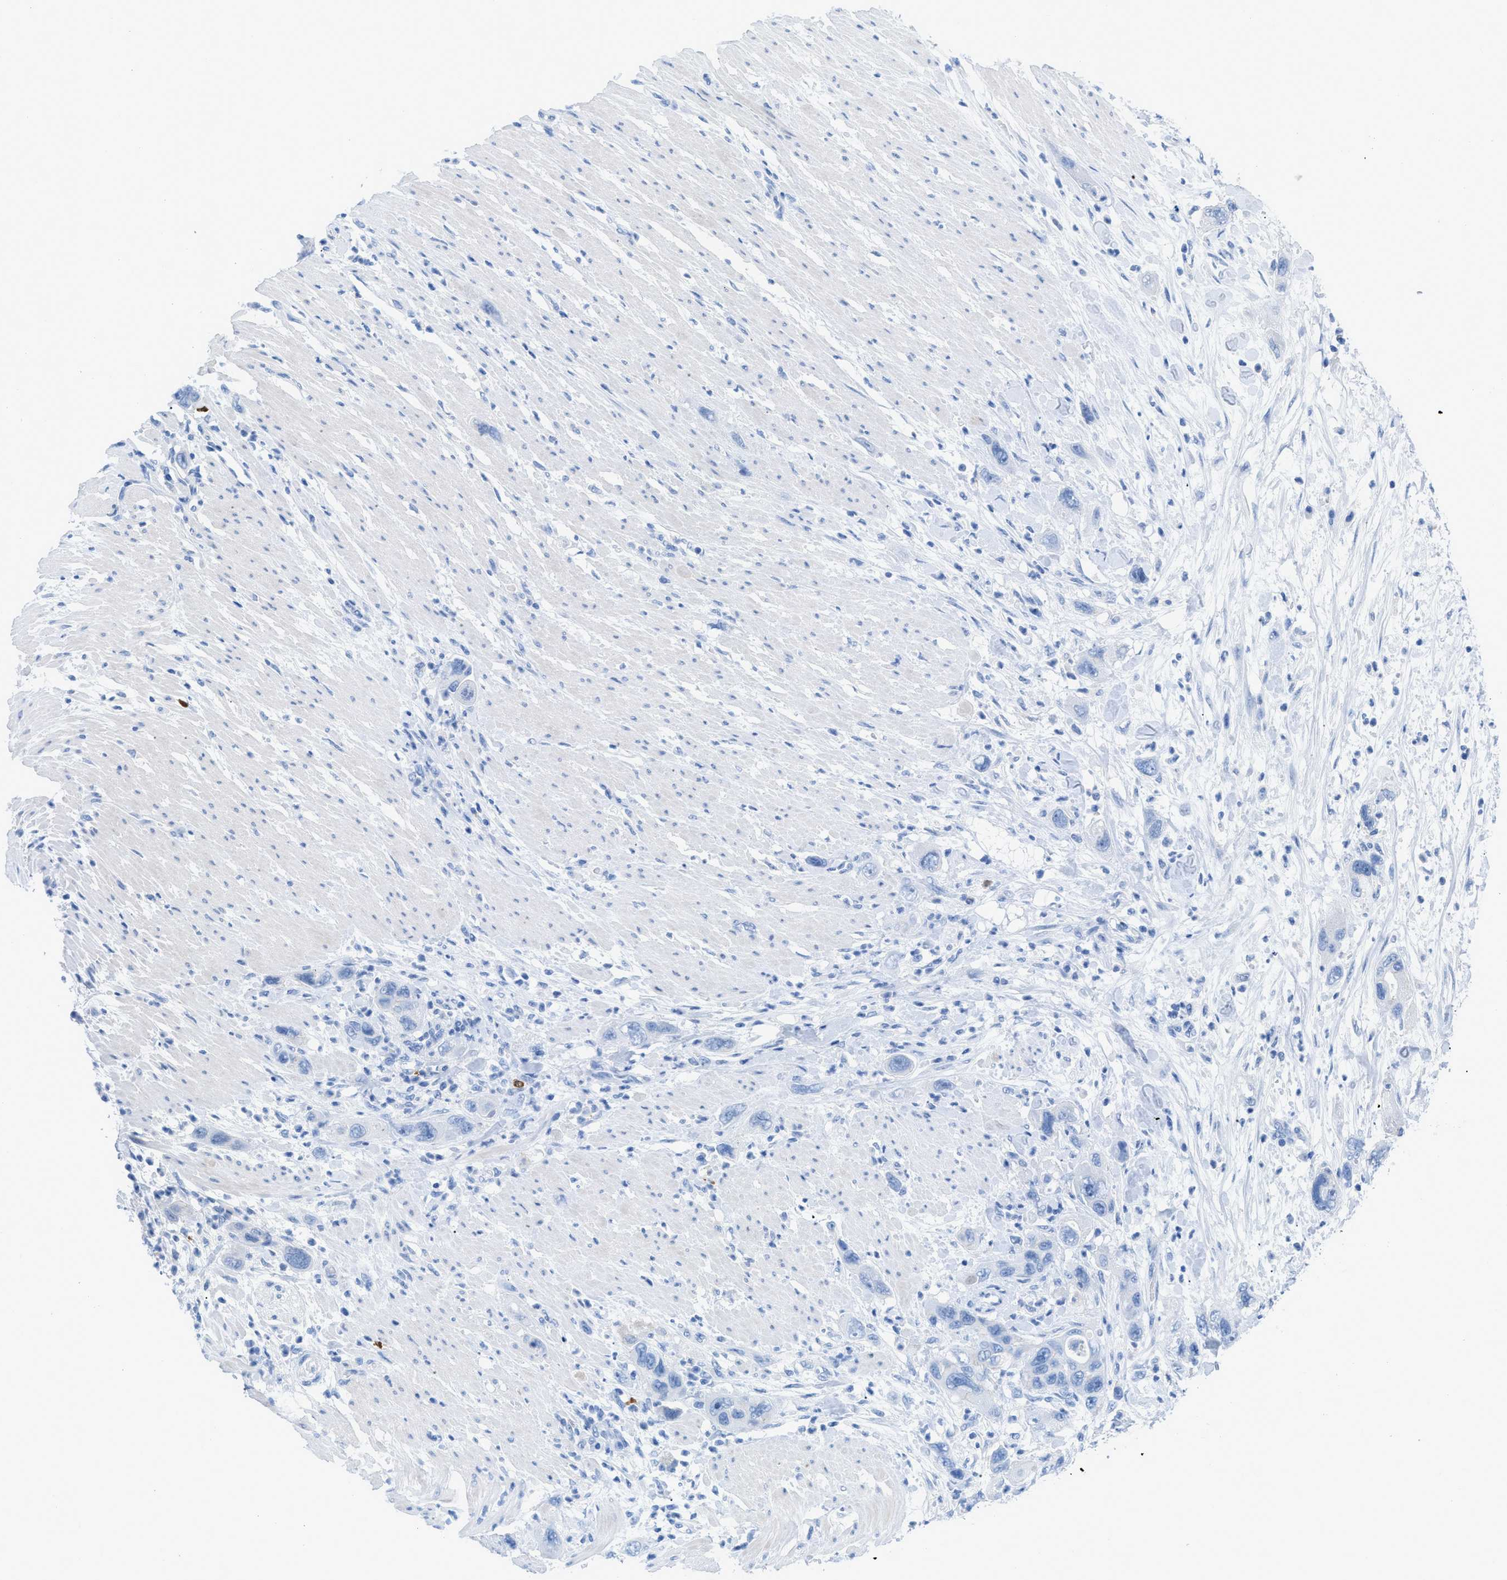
{"staining": {"intensity": "negative", "quantity": "none", "location": "none"}, "tissue": "pancreatic cancer", "cell_type": "Tumor cells", "image_type": "cancer", "snomed": [{"axis": "morphology", "description": "Normal tissue, NOS"}, {"axis": "morphology", "description": "Adenocarcinoma, NOS"}, {"axis": "topography", "description": "Pancreas"}], "caption": "Protein analysis of pancreatic cancer (adenocarcinoma) demonstrates no significant expression in tumor cells. (DAB immunohistochemistry visualized using brightfield microscopy, high magnification).", "gene": "TCL1A", "patient": {"sex": "female", "age": 71}}